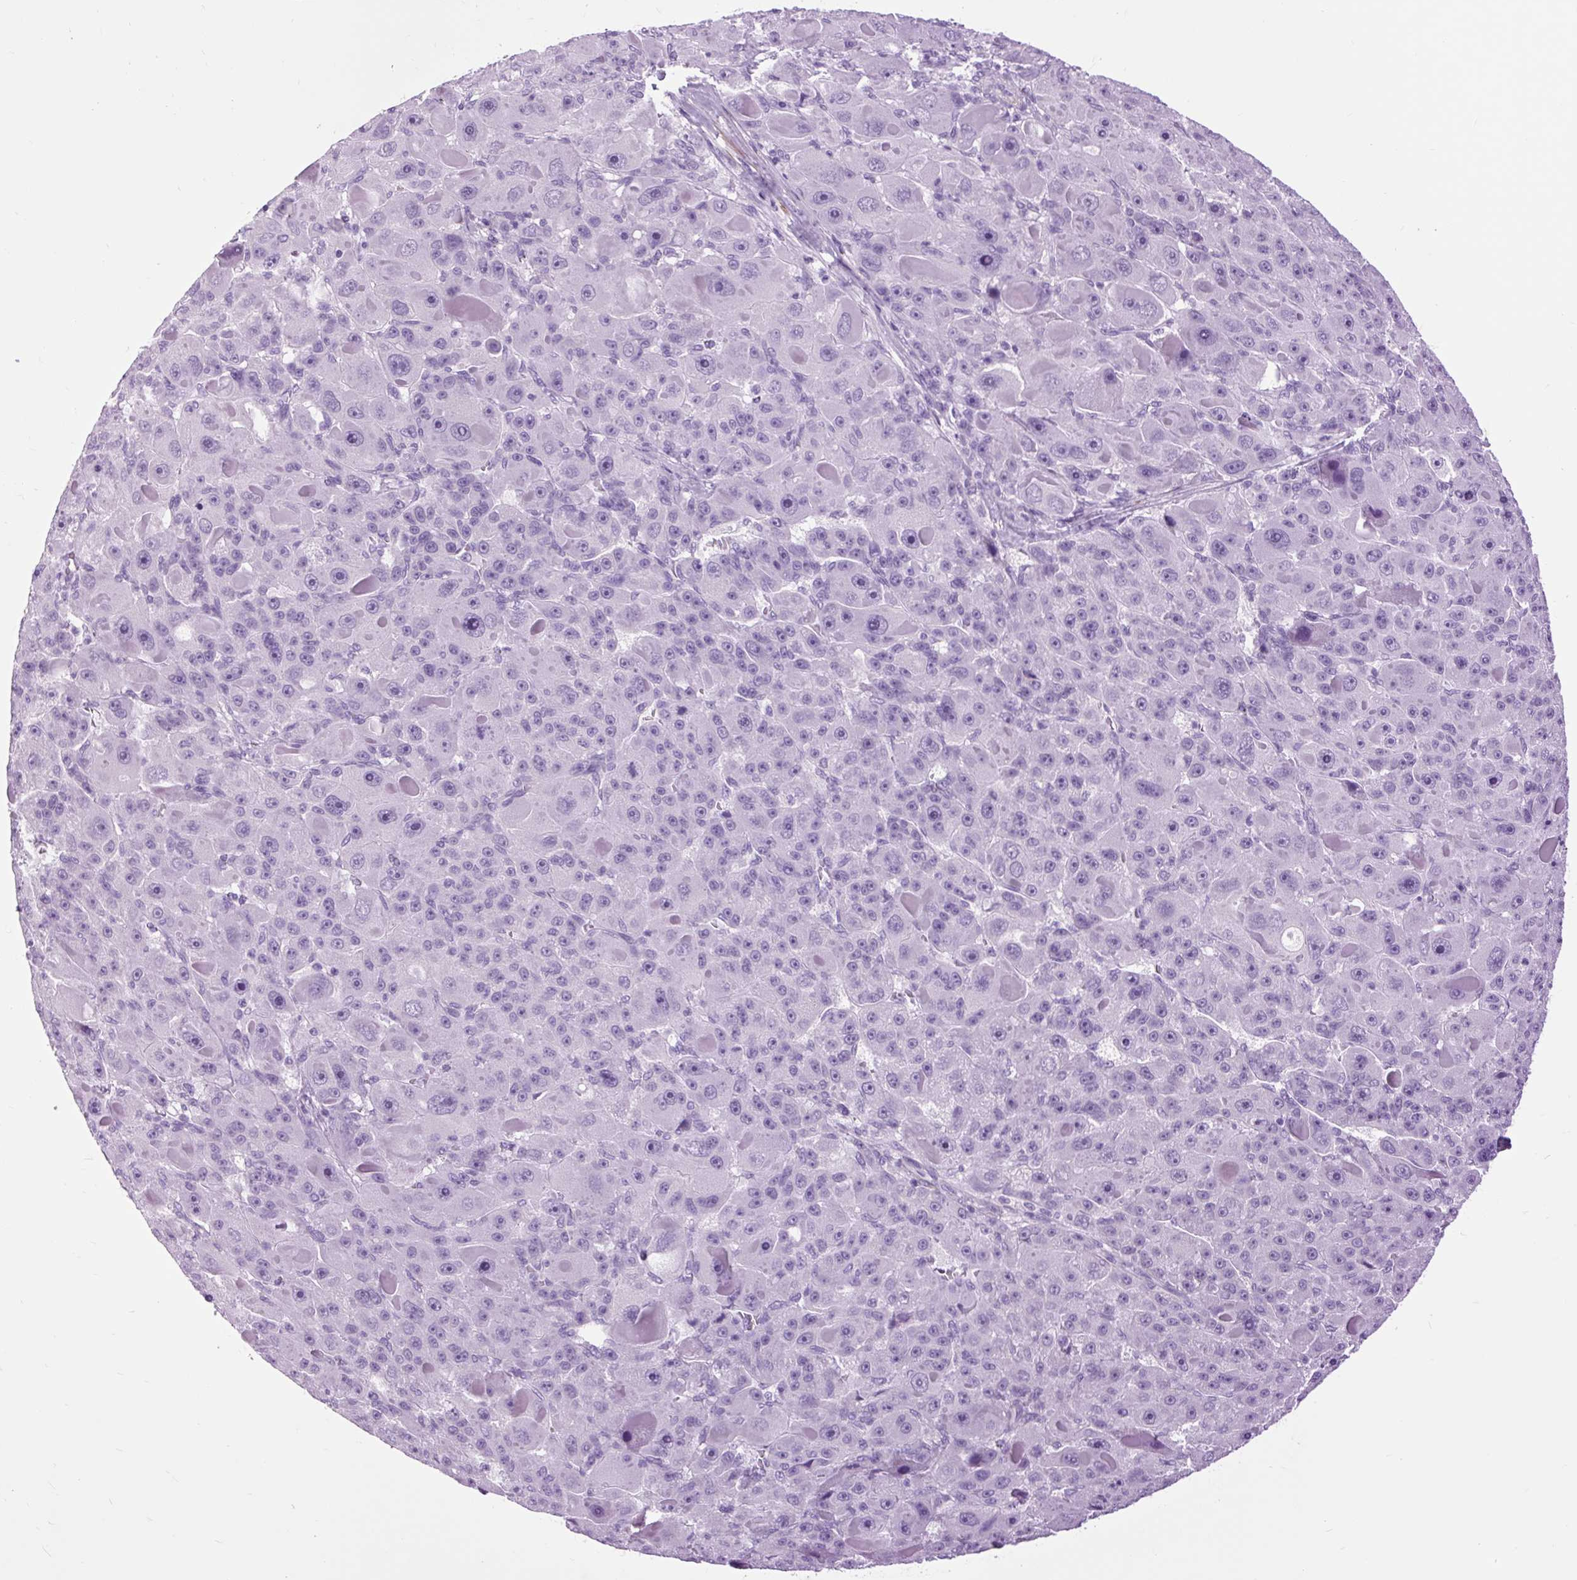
{"staining": {"intensity": "negative", "quantity": "none", "location": "none"}, "tissue": "liver cancer", "cell_type": "Tumor cells", "image_type": "cancer", "snomed": [{"axis": "morphology", "description": "Carcinoma, Hepatocellular, NOS"}, {"axis": "topography", "description": "Liver"}], "caption": "Immunohistochemical staining of human hepatocellular carcinoma (liver) demonstrates no significant expression in tumor cells.", "gene": "DPP6", "patient": {"sex": "male", "age": 76}}